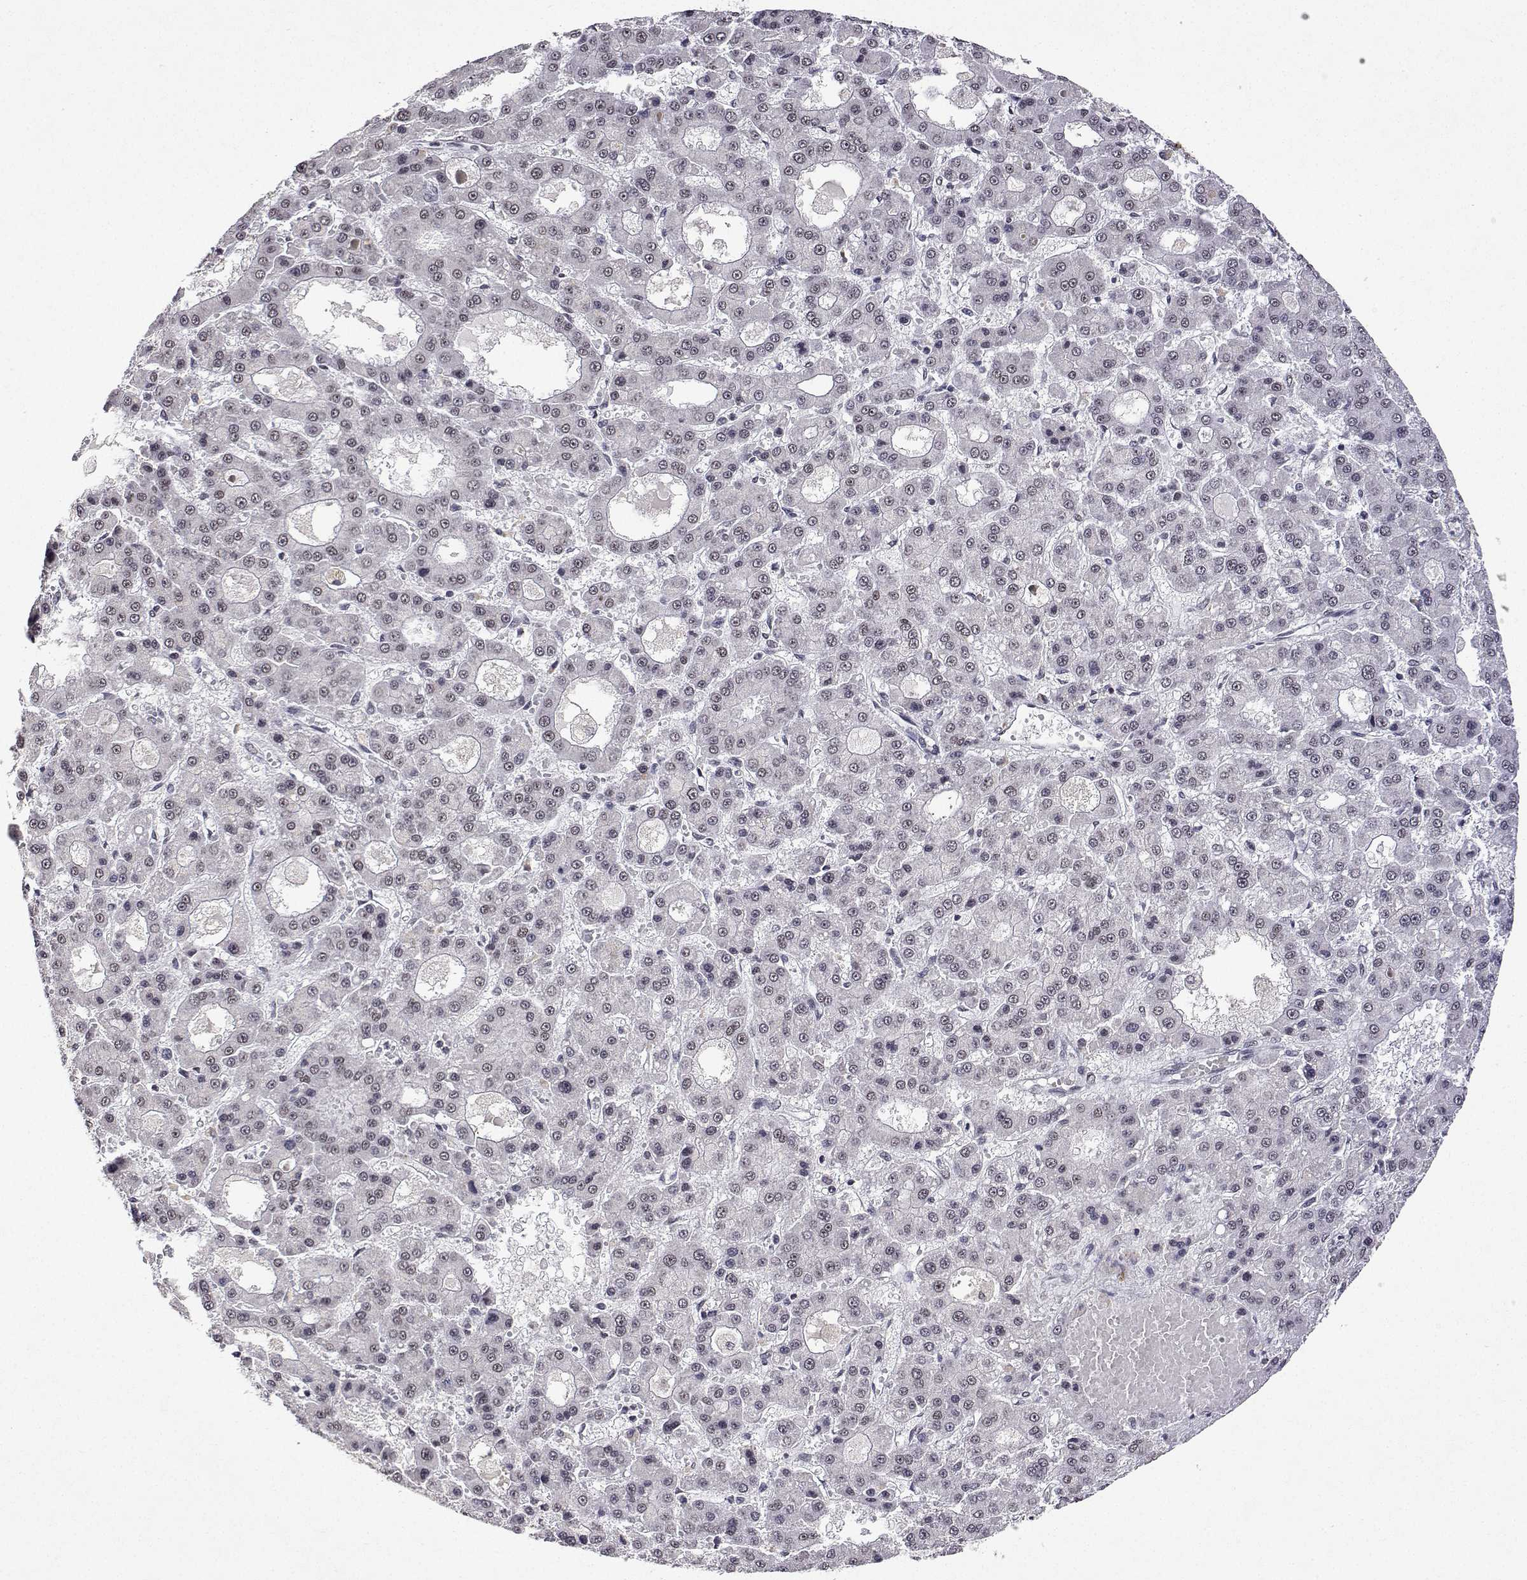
{"staining": {"intensity": "weak", "quantity": "<25%", "location": "nuclear"}, "tissue": "liver cancer", "cell_type": "Tumor cells", "image_type": "cancer", "snomed": [{"axis": "morphology", "description": "Carcinoma, Hepatocellular, NOS"}, {"axis": "topography", "description": "Liver"}], "caption": "A high-resolution image shows immunohistochemistry (IHC) staining of liver cancer, which displays no significant expression in tumor cells.", "gene": "XPC", "patient": {"sex": "male", "age": 70}}